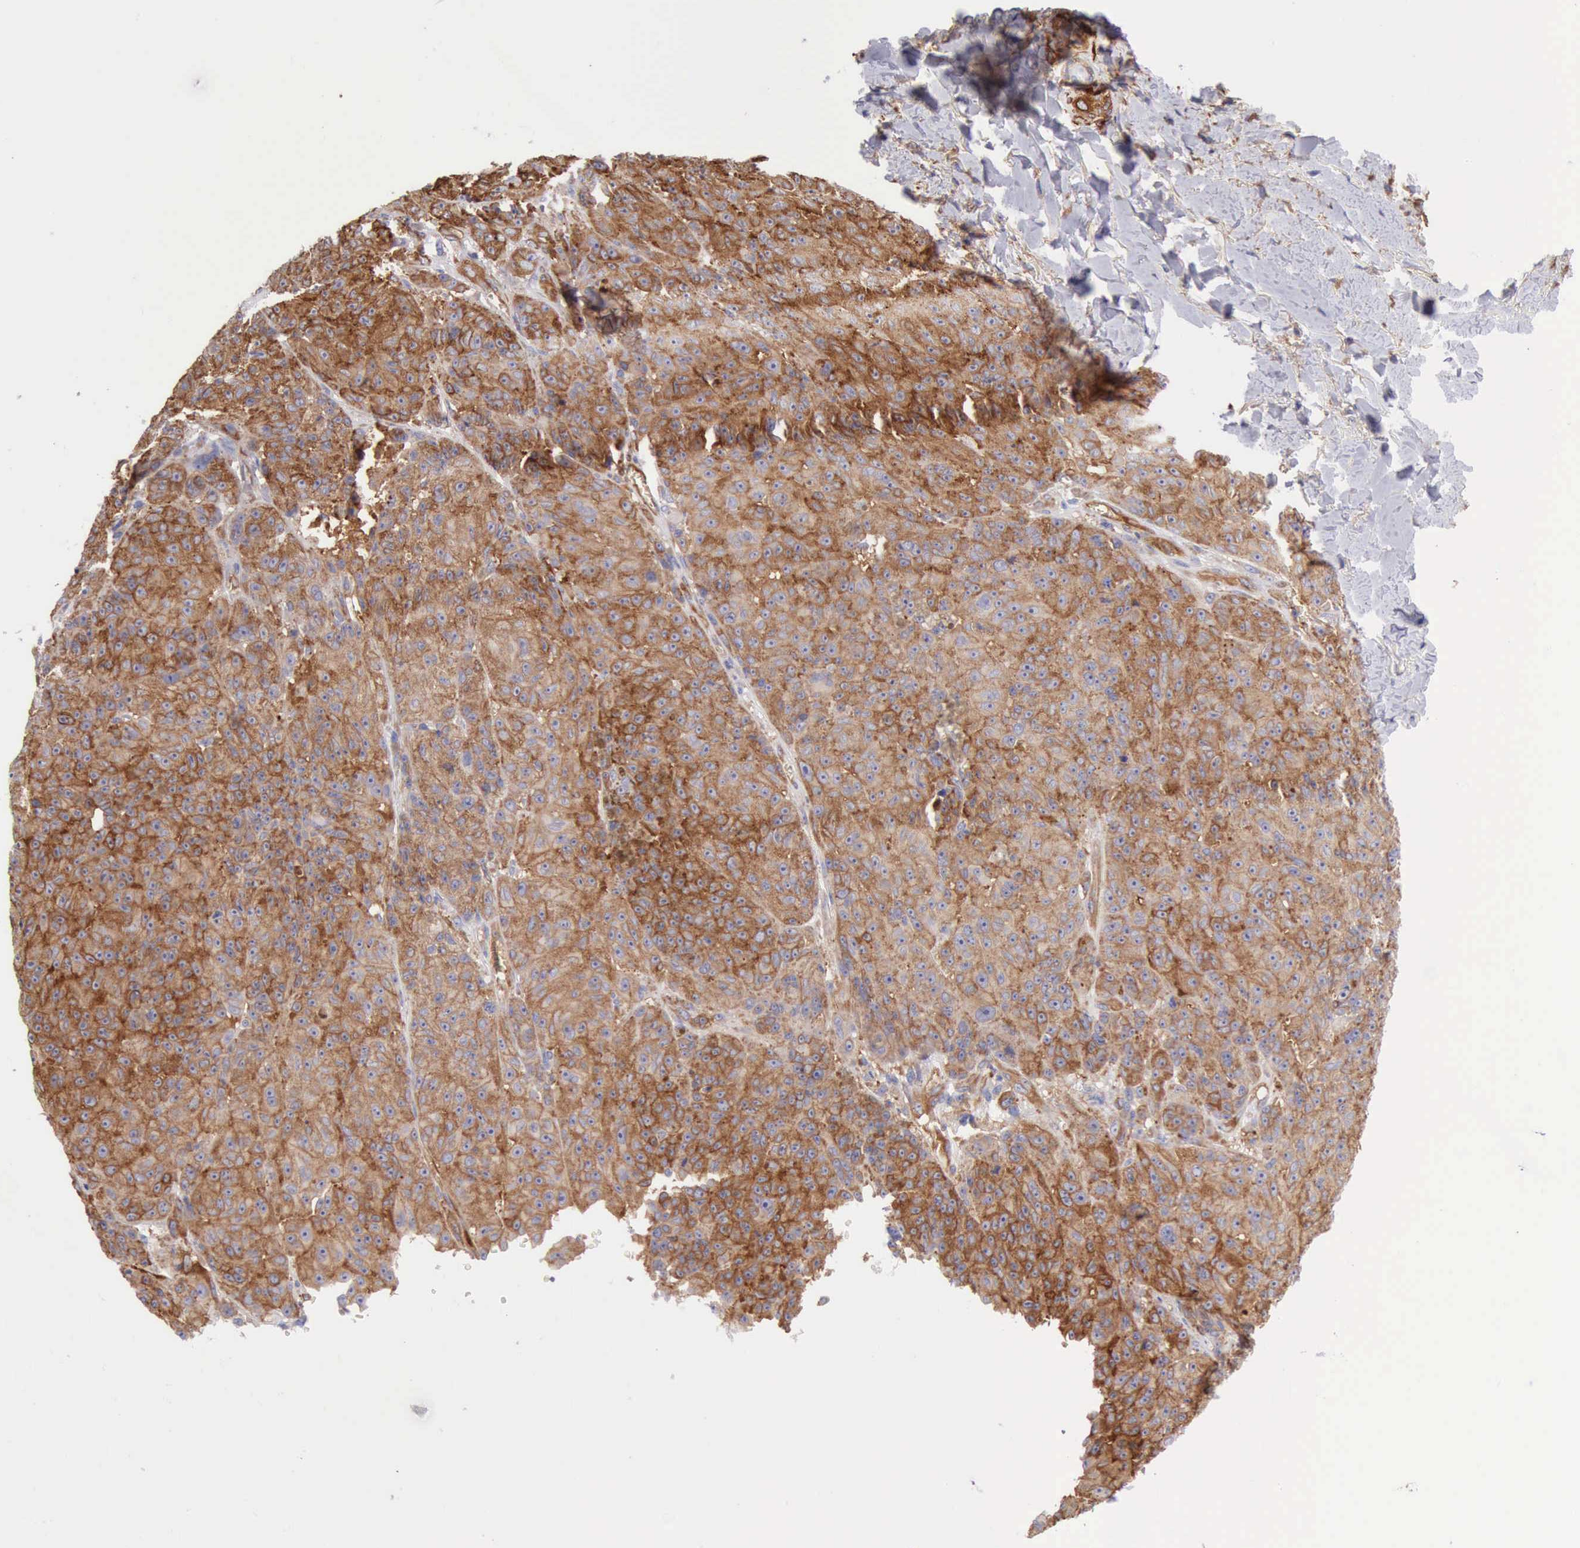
{"staining": {"intensity": "strong", "quantity": ">75%", "location": "cytoplasmic/membranous"}, "tissue": "melanoma", "cell_type": "Tumor cells", "image_type": "cancer", "snomed": [{"axis": "morphology", "description": "Malignant melanoma, NOS"}, {"axis": "topography", "description": "Skin"}], "caption": "Melanoma stained for a protein (brown) exhibits strong cytoplasmic/membranous positive staining in approximately >75% of tumor cells.", "gene": "FLNA", "patient": {"sex": "male", "age": 64}}